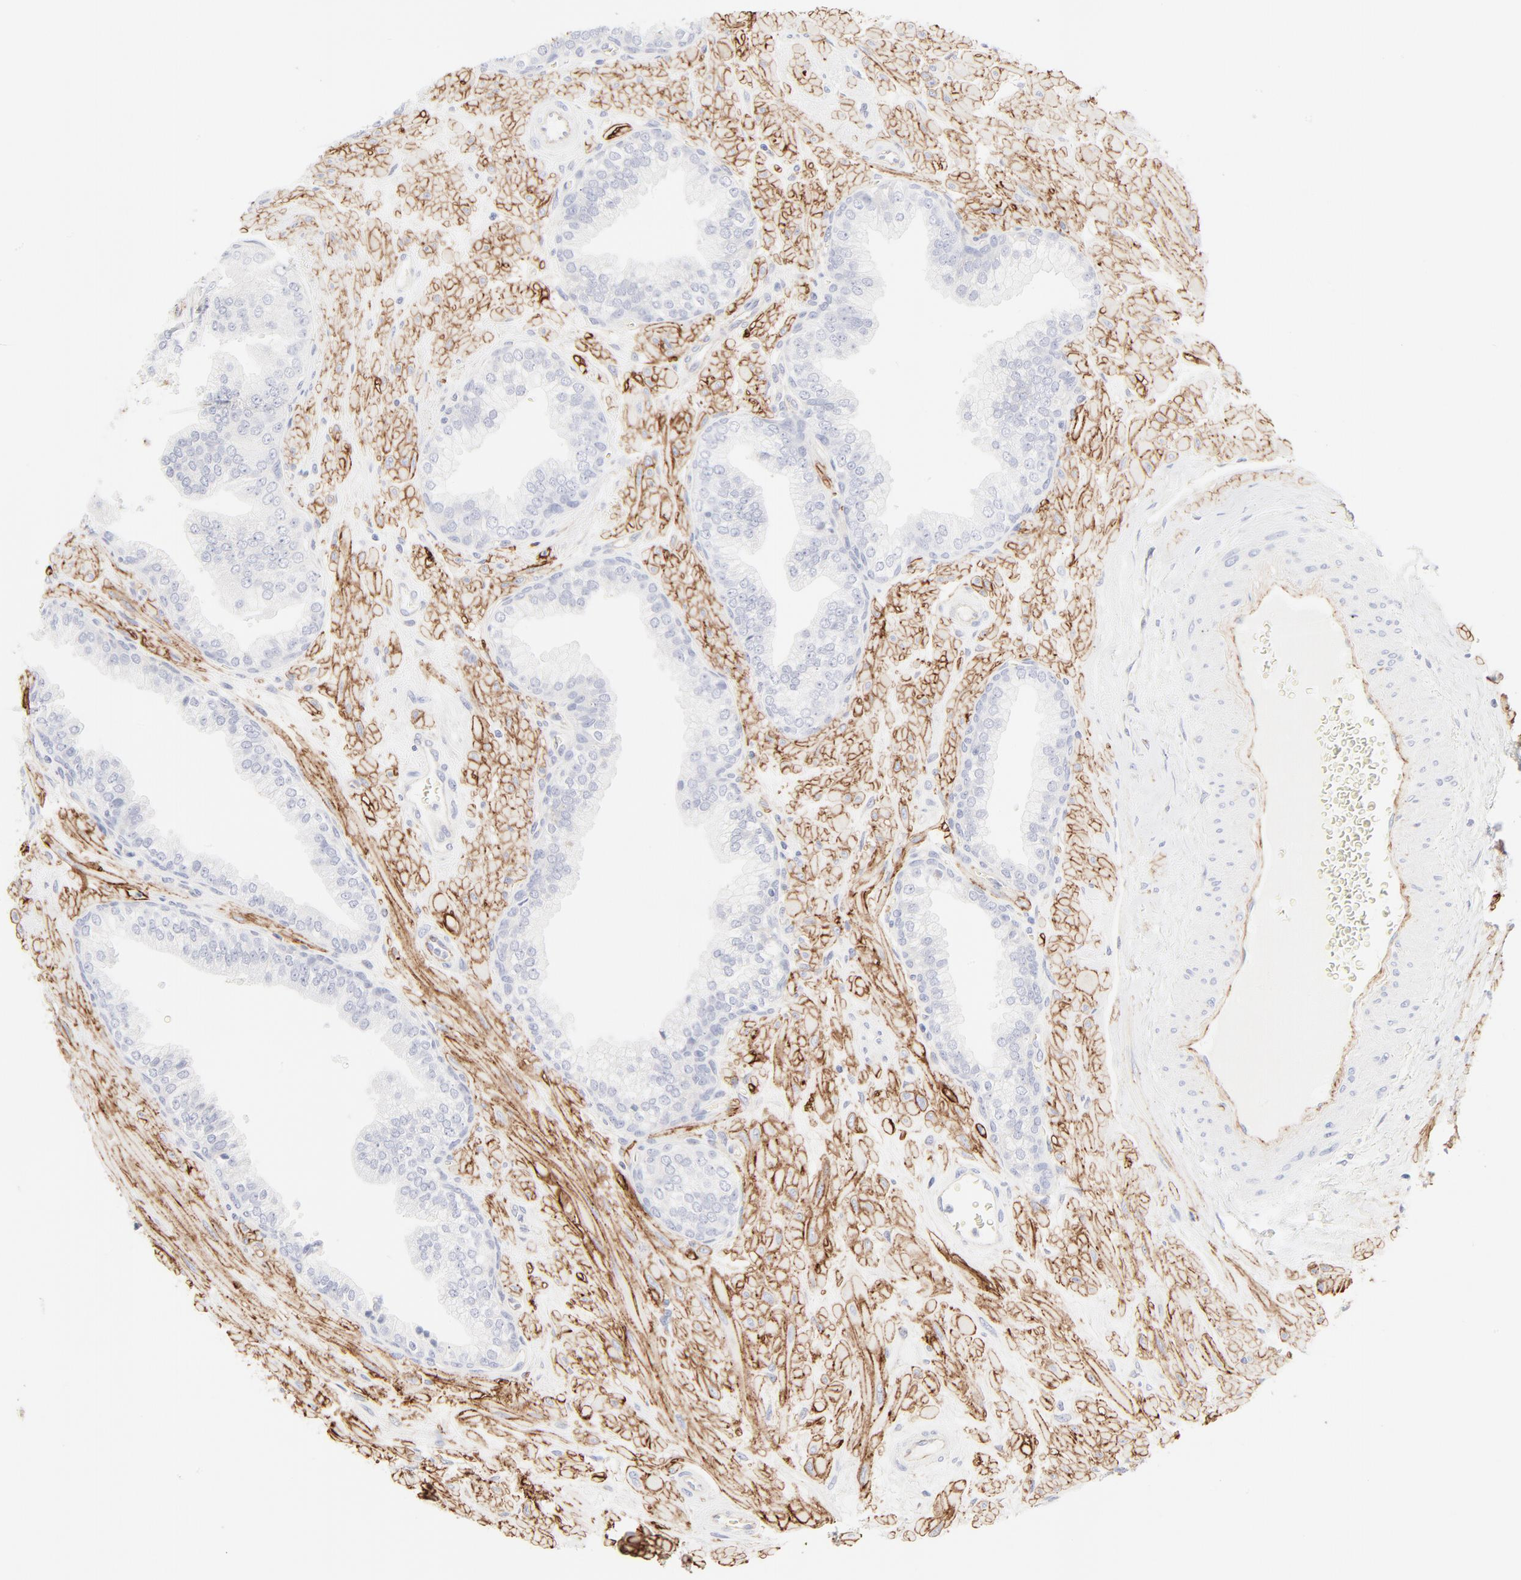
{"staining": {"intensity": "negative", "quantity": "none", "location": "none"}, "tissue": "prostate", "cell_type": "Glandular cells", "image_type": "normal", "snomed": [{"axis": "morphology", "description": "Normal tissue, NOS"}, {"axis": "topography", "description": "Prostate"}], "caption": "Benign prostate was stained to show a protein in brown. There is no significant staining in glandular cells. (Stains: DAB immunohistochemistry (IHC) with hematoxylin counter stain, Microscopy: brightfield microscopy at high magnification).", "gene": "ITGA5", "patient": {"sex": "male", "age": 60}}